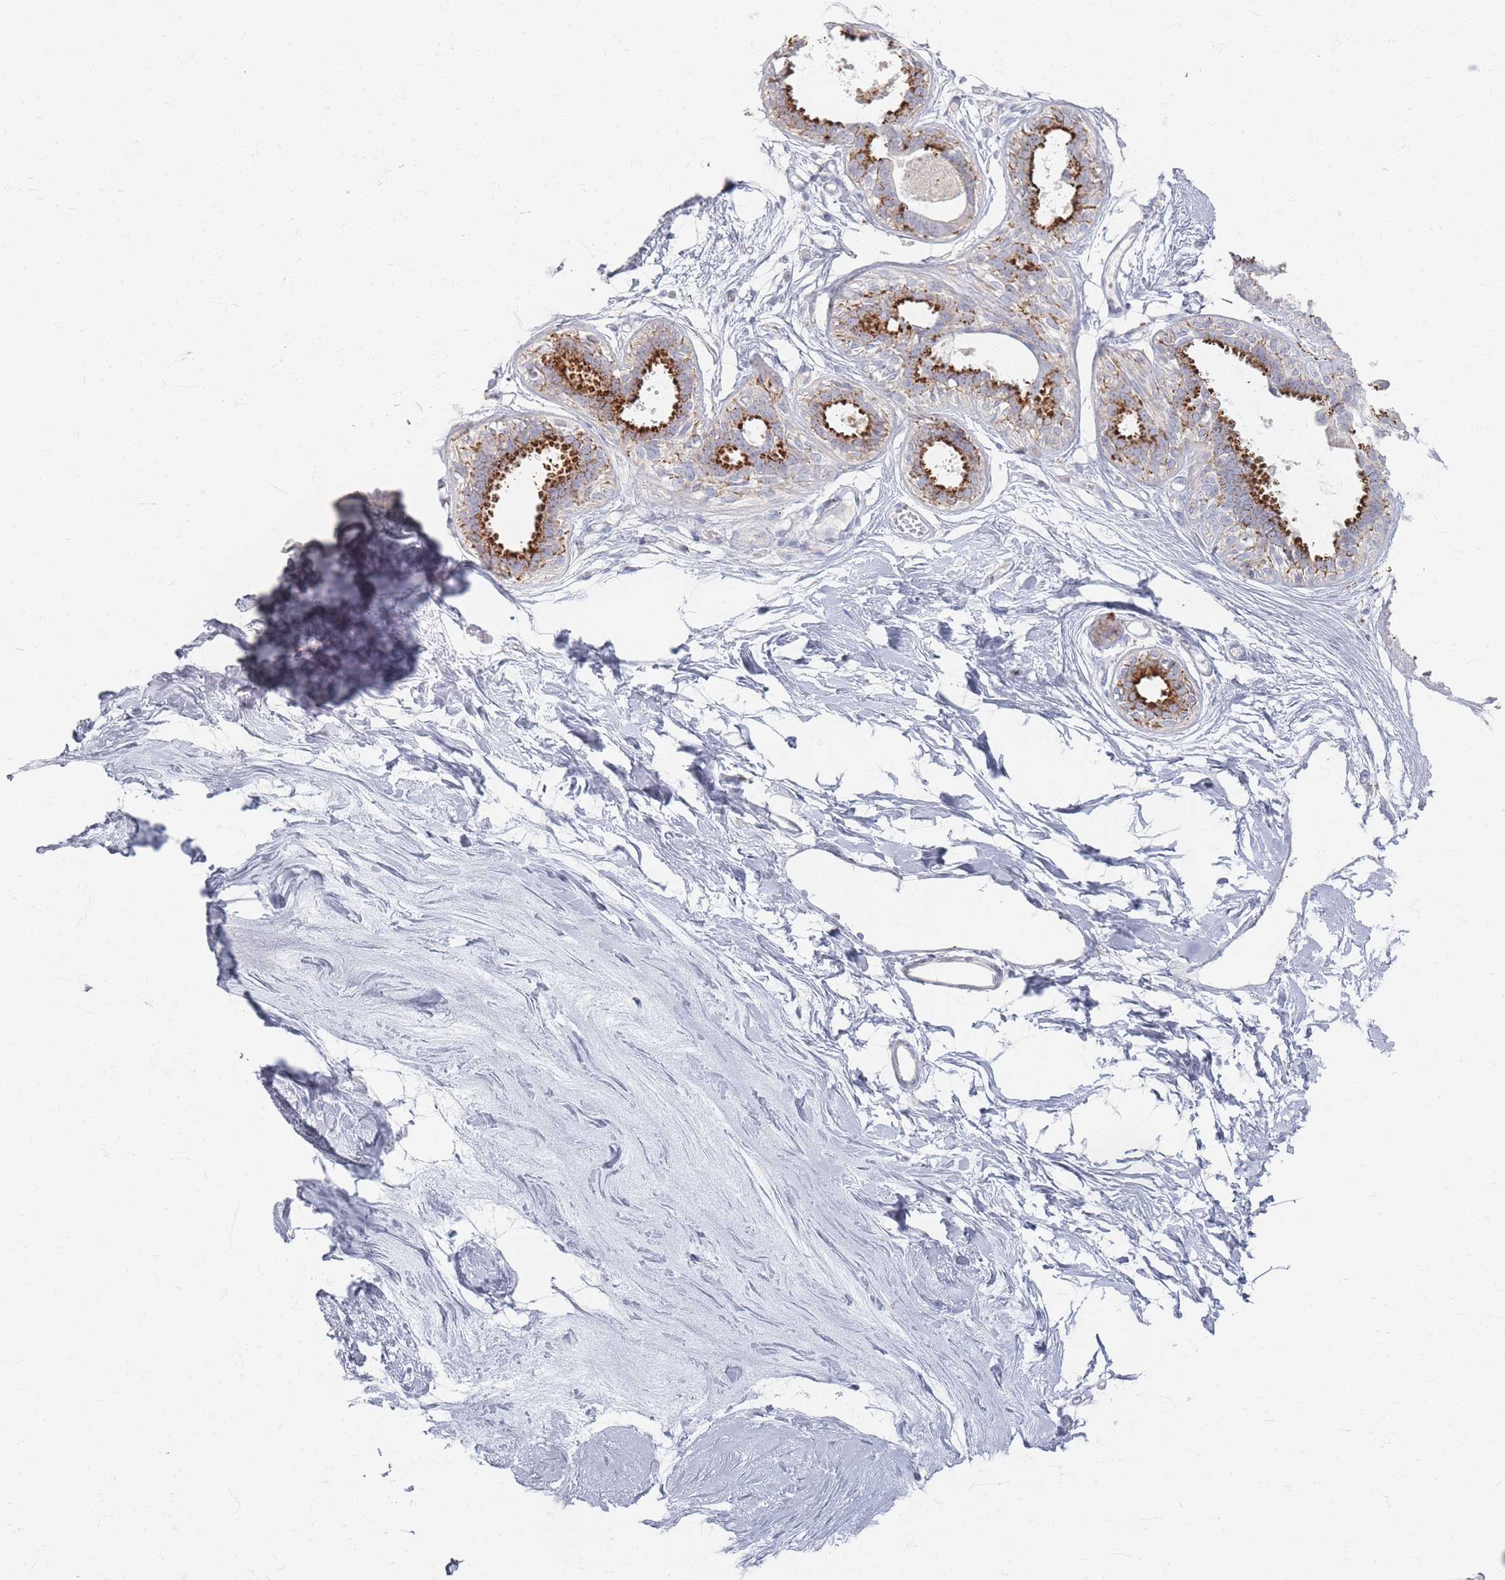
{"staining": {"intensity": "negative", "quantity": "none", "location": "none"}, "tissue": "breast", "cell_type": "Adipocytes", "image_type": "normal", "snomed": [{"axis": "morphology", "description": "Normal tissue, NOS"}, {"axis": "topography", "description": "Breast"}], "caption": "Micrograph shows no significant protein expression in adipocytes of unremarkable breast. The staining is performed using DAB brown chromogen with nuclei counter-stained in using hematoxylin.", "gene": "ENSG00000251357", "patient": {"sex": "female", "age": 45}}